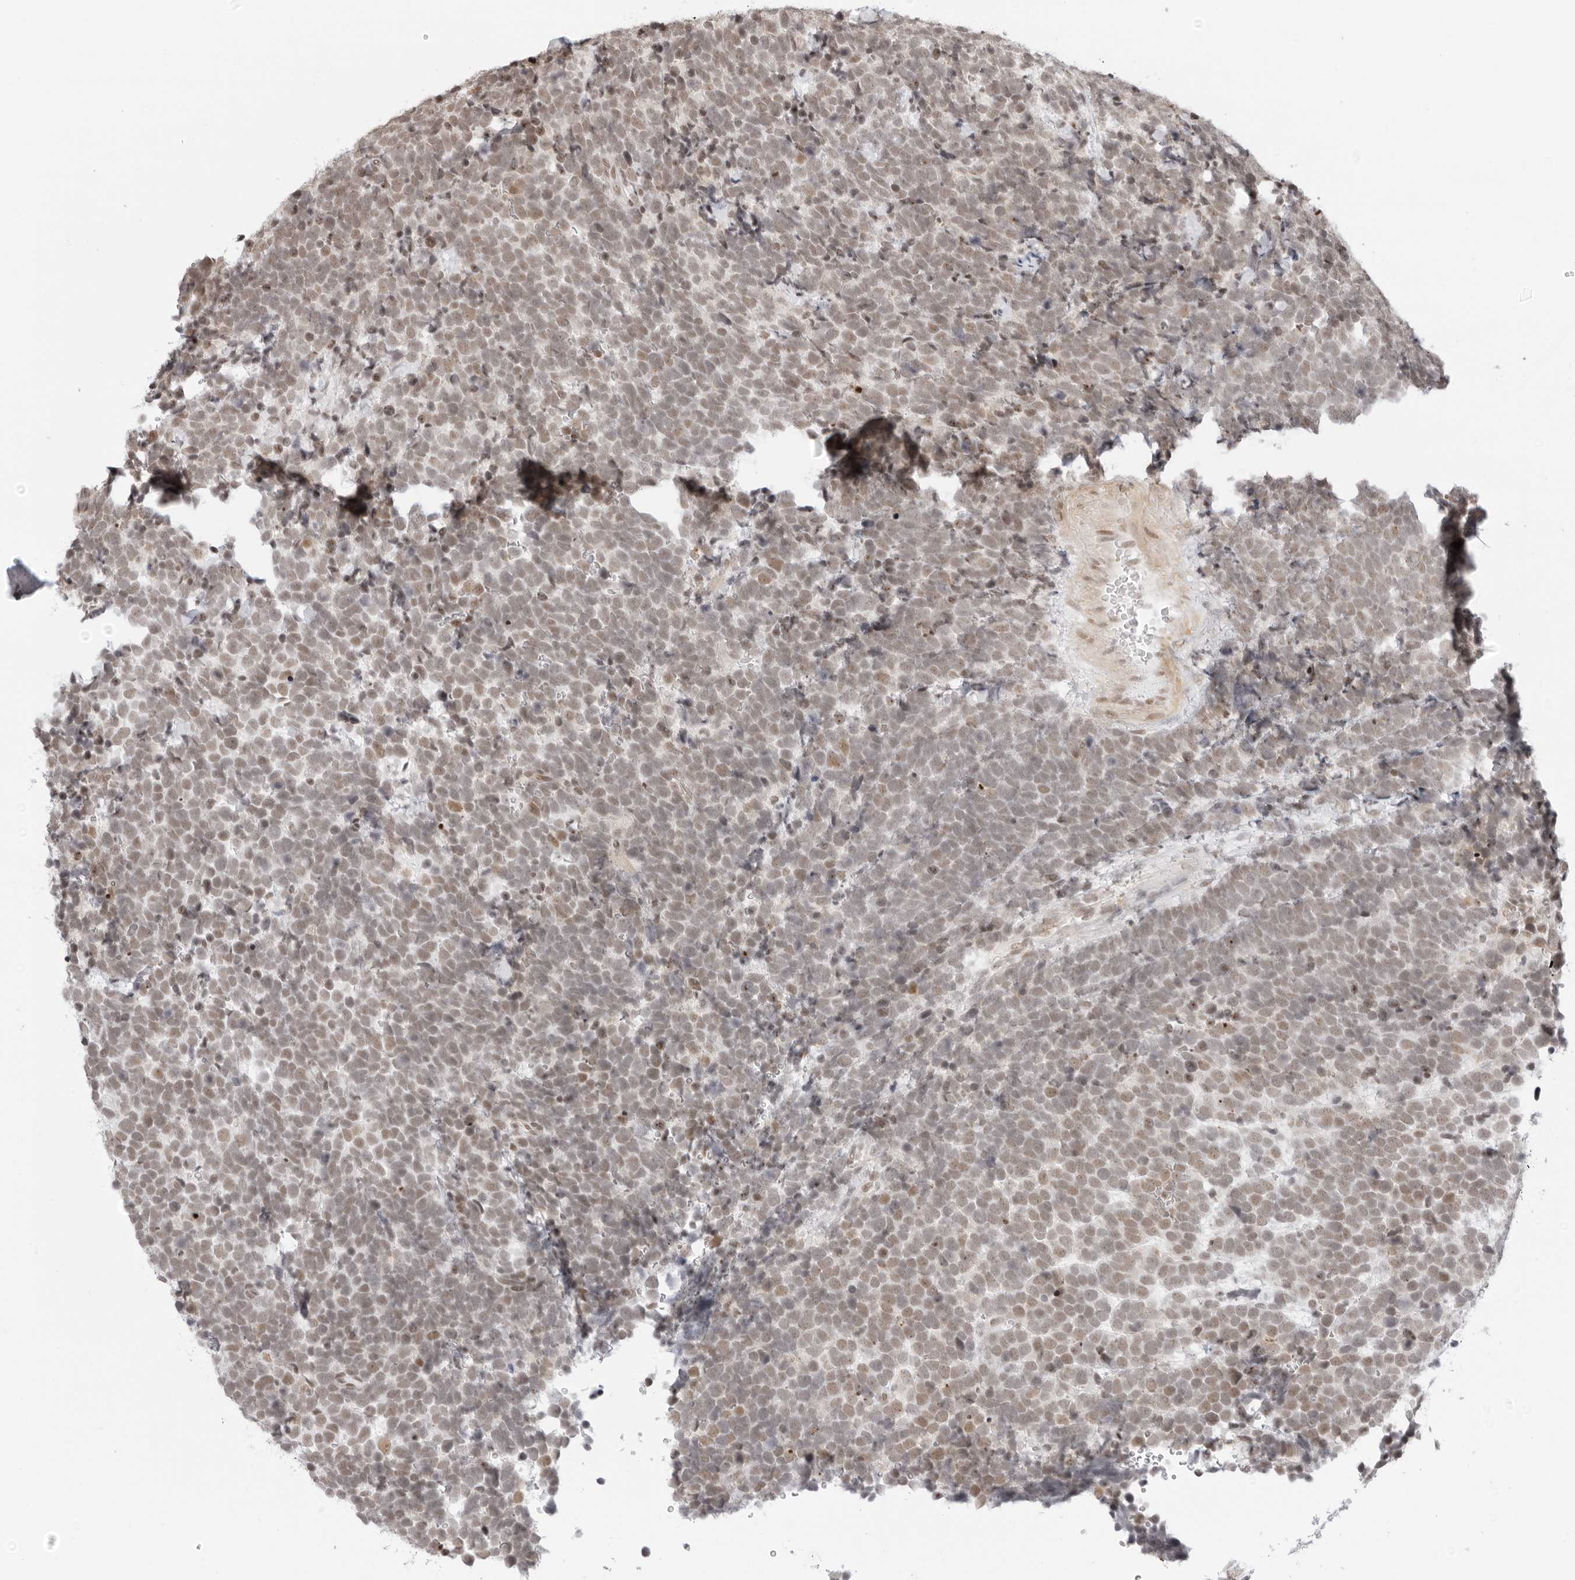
{"staining": {"intensity": "weak", "quantity": ">75%", "location": "nuclear"}, "tissue": "urothelial cancer", "cell_type": "Tumor cells", "image_type": "cancer", "snomed": [{"axis": "morphology", "description": "Urothelial carcinoma, High grade"}, {"axis": "topography", "description": "Urinary bladder"}], "caption": "Immunohistochemistry of human urothelial cancer reveals low levels of weak nuclear expression in about >75% of tumor cells.", "gene": "TCIM", "patient": {"sex": "female", "age": 82}}